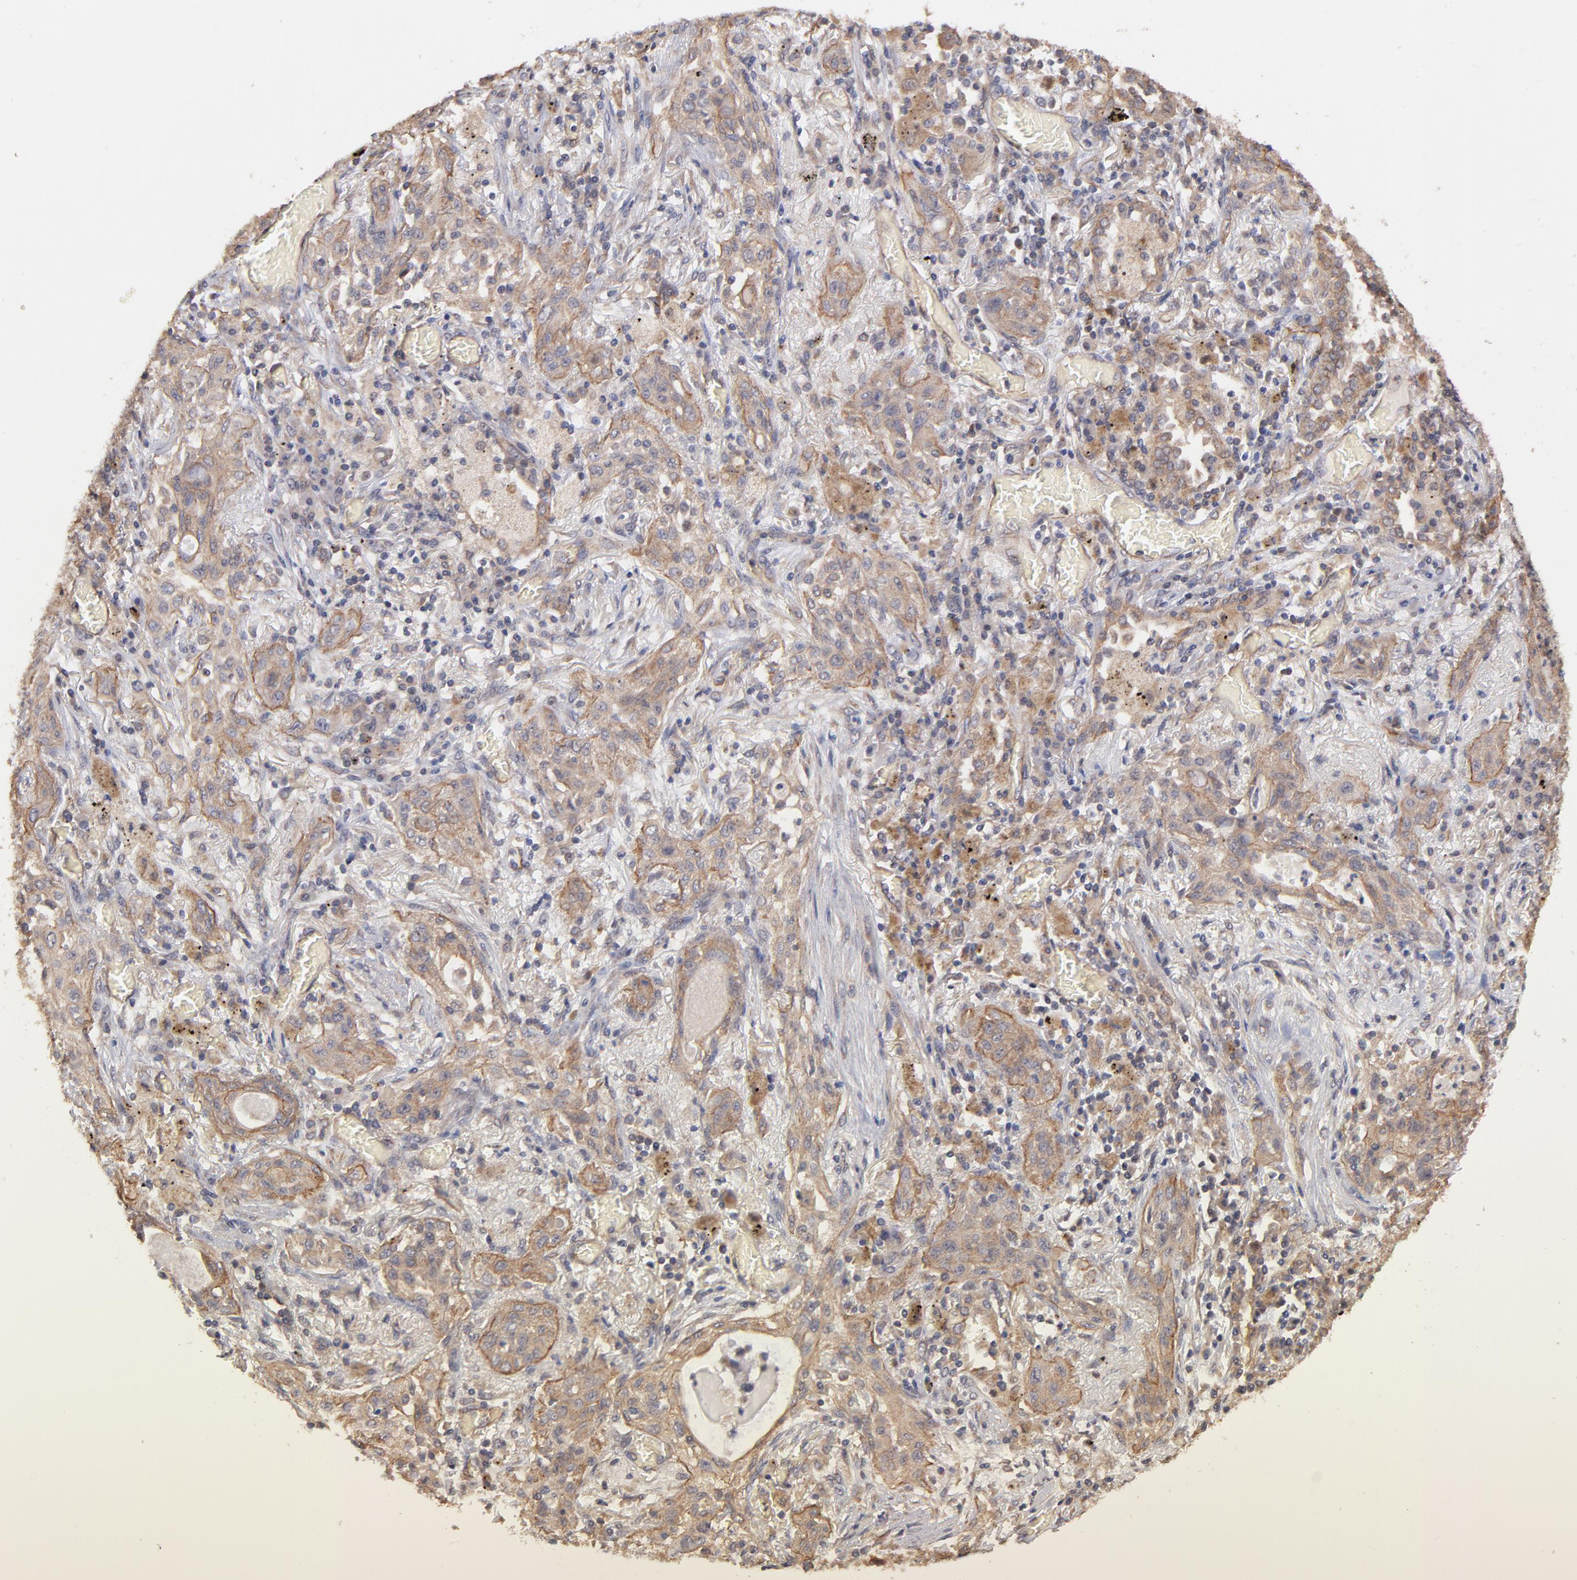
{"staining": {"intensity": "moderate", "quantity": ">75%", "location": "cytoplasmic/membranous"}, "tissue": "lung cancer", "cell_type": "Tumor cells", "image_type": "cancer", "snomed": [{"axis": "morphology", "description": "Squamous cell carcinoma, NOS"}, {"axis": "topography", "description": "Lung"}], "caption": "The immunohistochemical stain labels moderate cytoplasmic/membranous expression in tumor cells of squamous cell carcinoma (lung) tissue. (DAB (3,3'-diaminobenzidine) = brown stain, brightfield microscopy at high magnification).", "gene": "STAP2", "patient": {"sex": "female", "age": 47}}